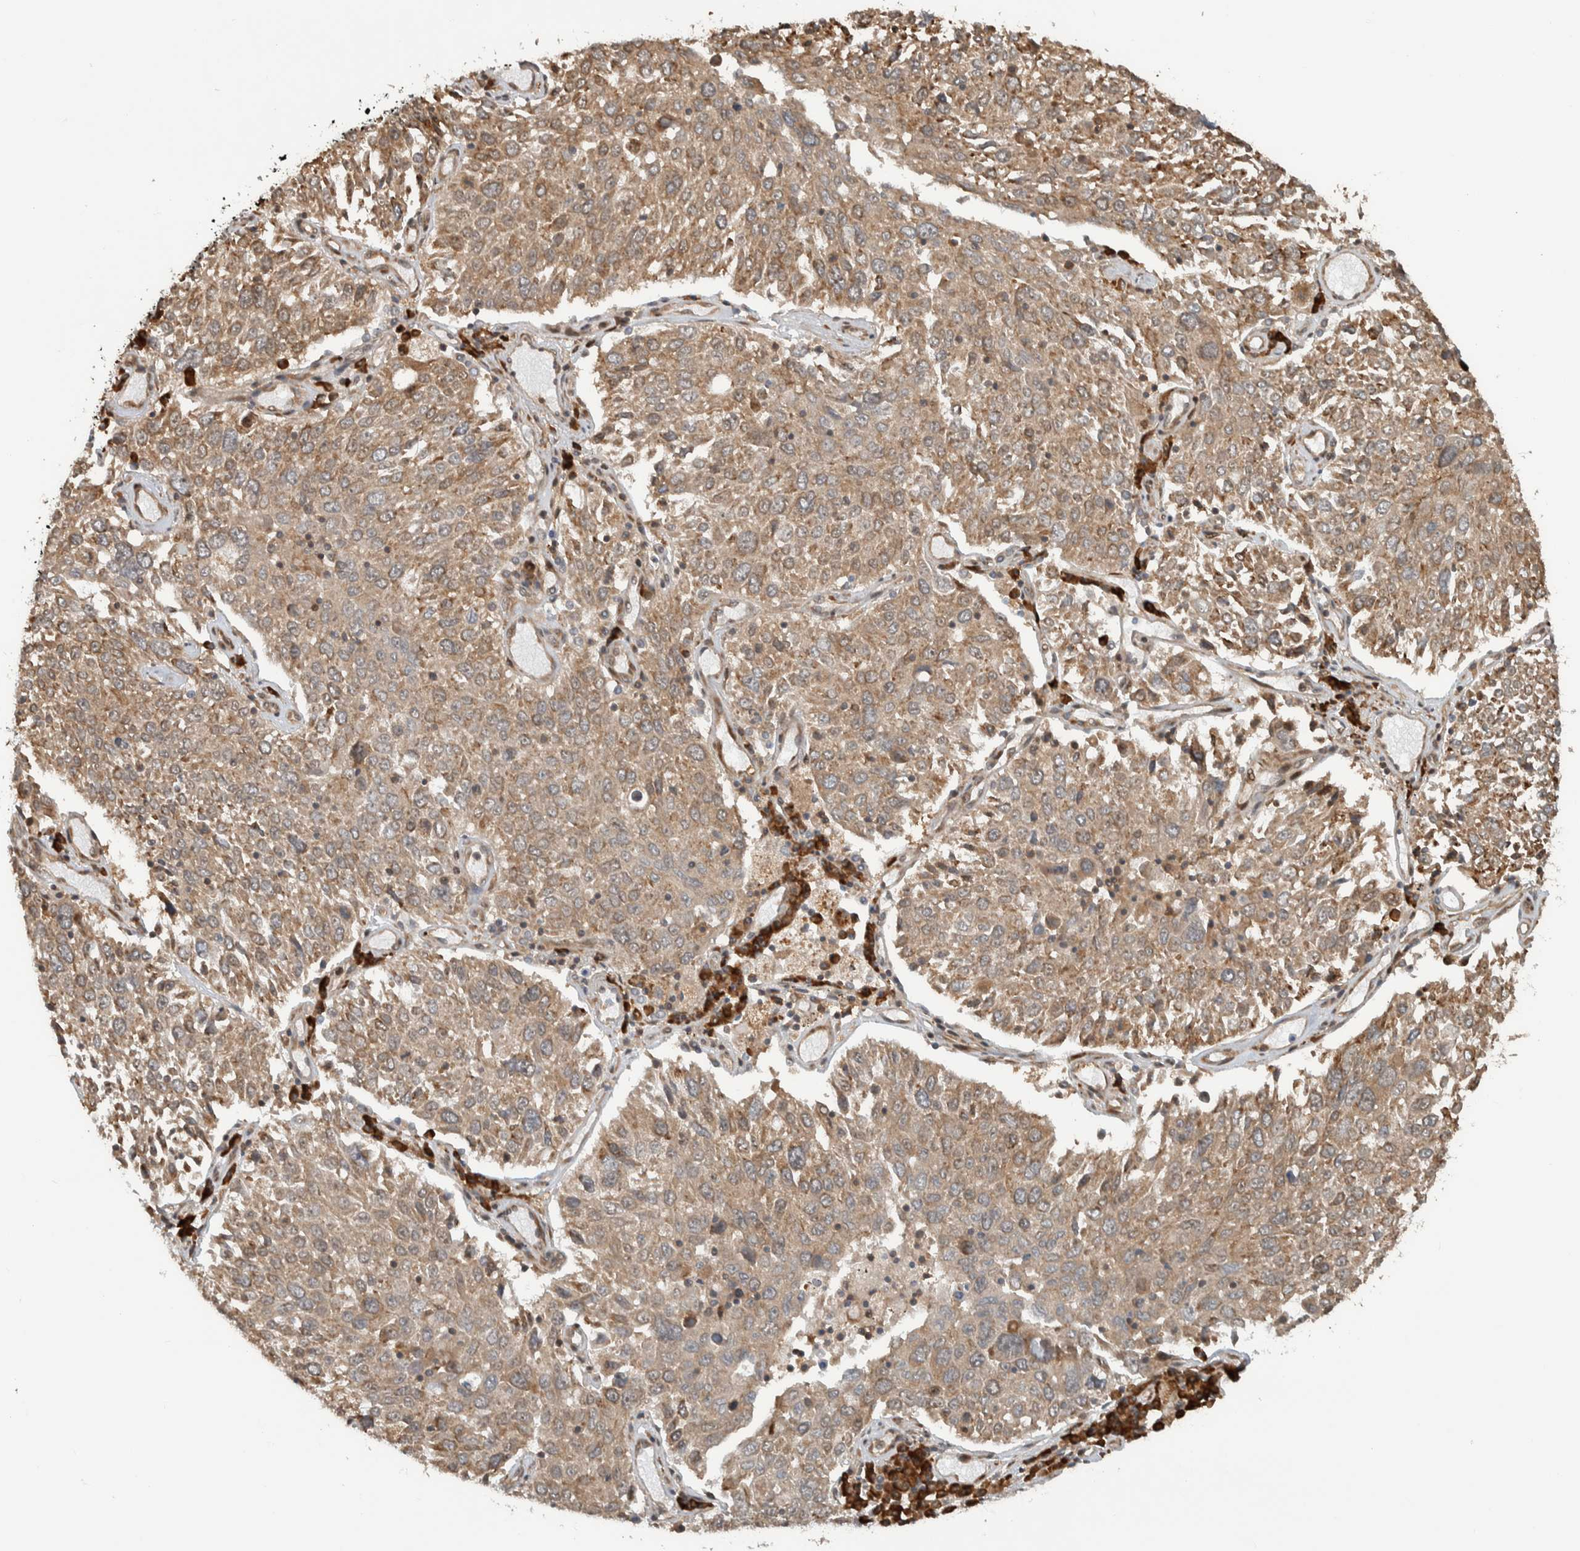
{"staining": {"intensity": "moderate", "quantity": ">75%", "location": "cytoplasmic/membranous"}, "tissue": "lung cancer", "cell_type": "Tumor cells", "image_type": "cancer", "snomed": [{"axis": "morphology", "description": "Squamous cell carcinoma, NOS"}, {"axis": "topography", "description": "Lung"}], "caption": "Immunohistochemistry photomicrograph of neoplastic tissue: human lung cancer stained using immunohistochemistry (IHC) exhibits medium levels of moderate protein expression localized specifically in the cytoplasmic/membranous of tumor cells, appearing as a cytoplasmic/membranous brown color.", "gene": "CNTROB", "patient": {"sex": "male", "age": 65}}